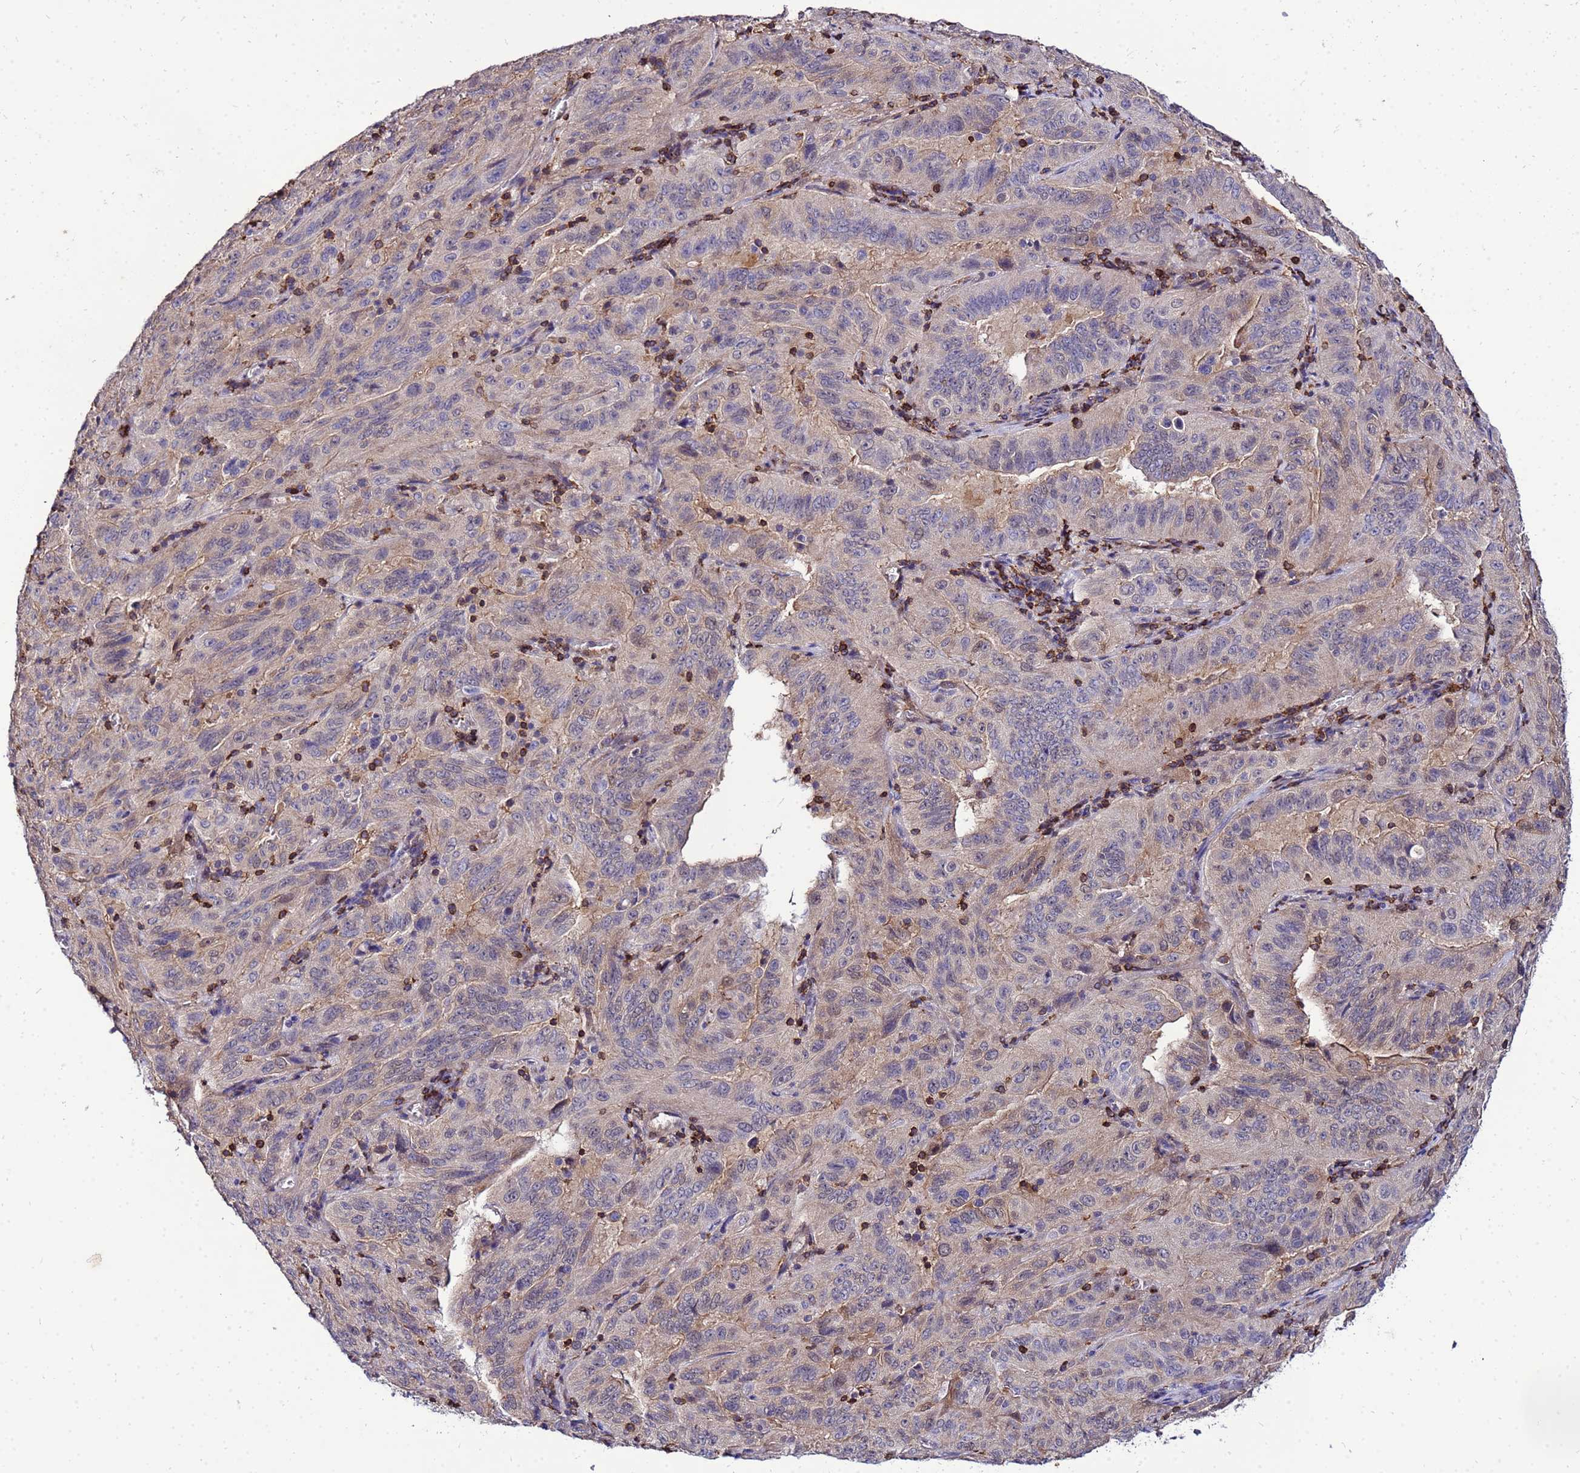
{"staining": {"intensity": "weak", "quantity": "25%-75%", "location": "cytoplasmic/membranous"}, "tissue": "pancreatic cancer", "cell_type": "Tumor cells", "image_type": "cancer", "snomed": [{"axis": "morphology", "description": "Adenocarcinoma, NOS"}, {"axis": "topography", "description": "Pancreas"}], "caption": "Human pancreatic adenocarcinoma stained for a protein (brown) displays weak cytoplasmic/membranous positive staining in about 25%-75% of tumor cells.", "gene": "DBNDD2", "patient": {"sex": "male", "age": 63}}